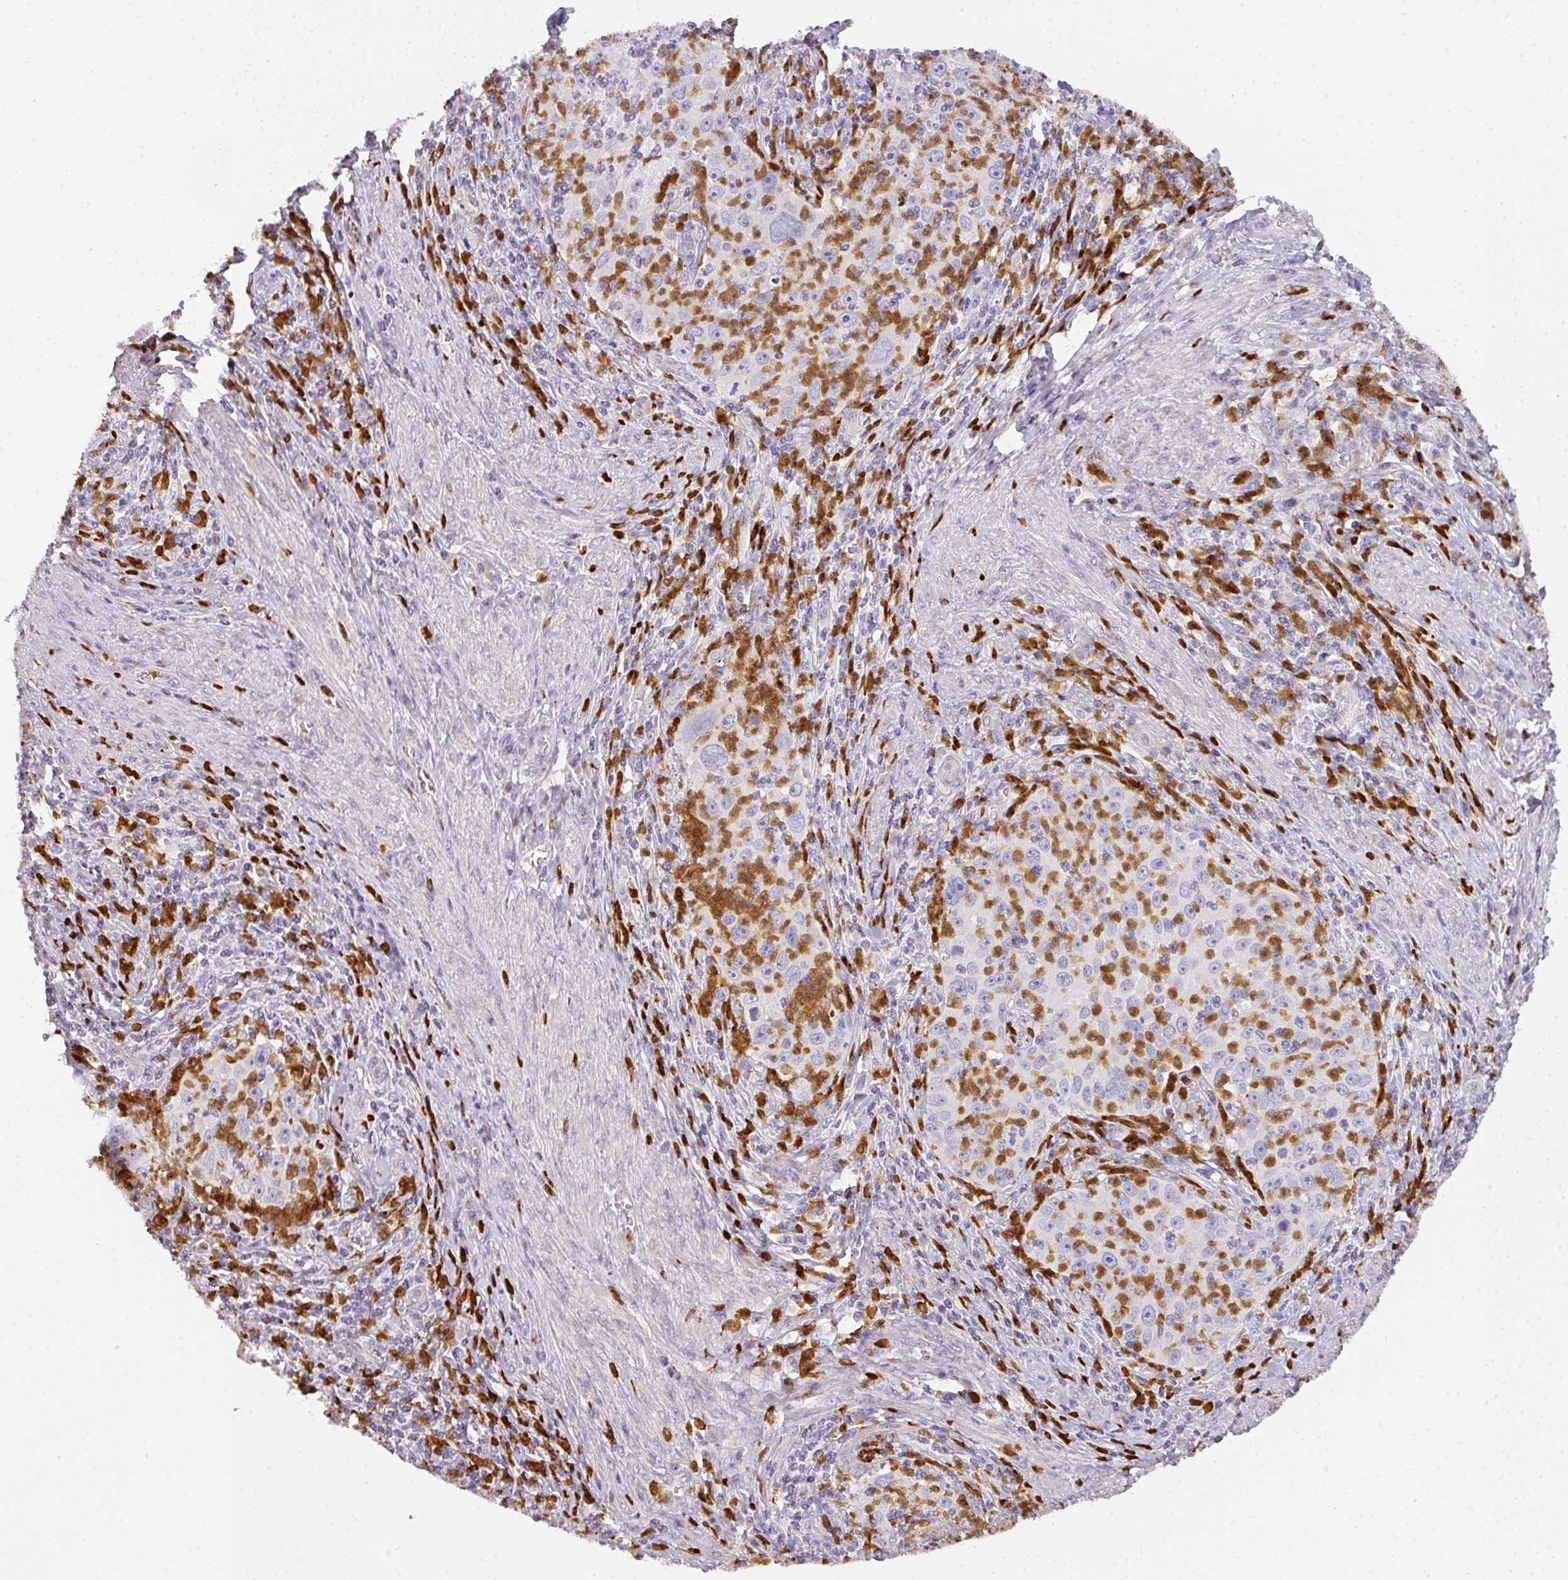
{"staining": {"intensity": "negative", "quantity": "none", "location": "none"}, "tissue": "cervical cancer", "cell_type": "Tumor cells", "image_type": "cancer", "snomed": [{"axis": "morphology", "description": "Squamous cell carcinoma, NOS"}, {"axis": "topography", "description": "Cervix"}], "caption": "There is no significant staining in tumor cells of squamous cell carcinoma (cervical).", "gene": "HHEX", "patient": {"sex": "female", "age": 30}}